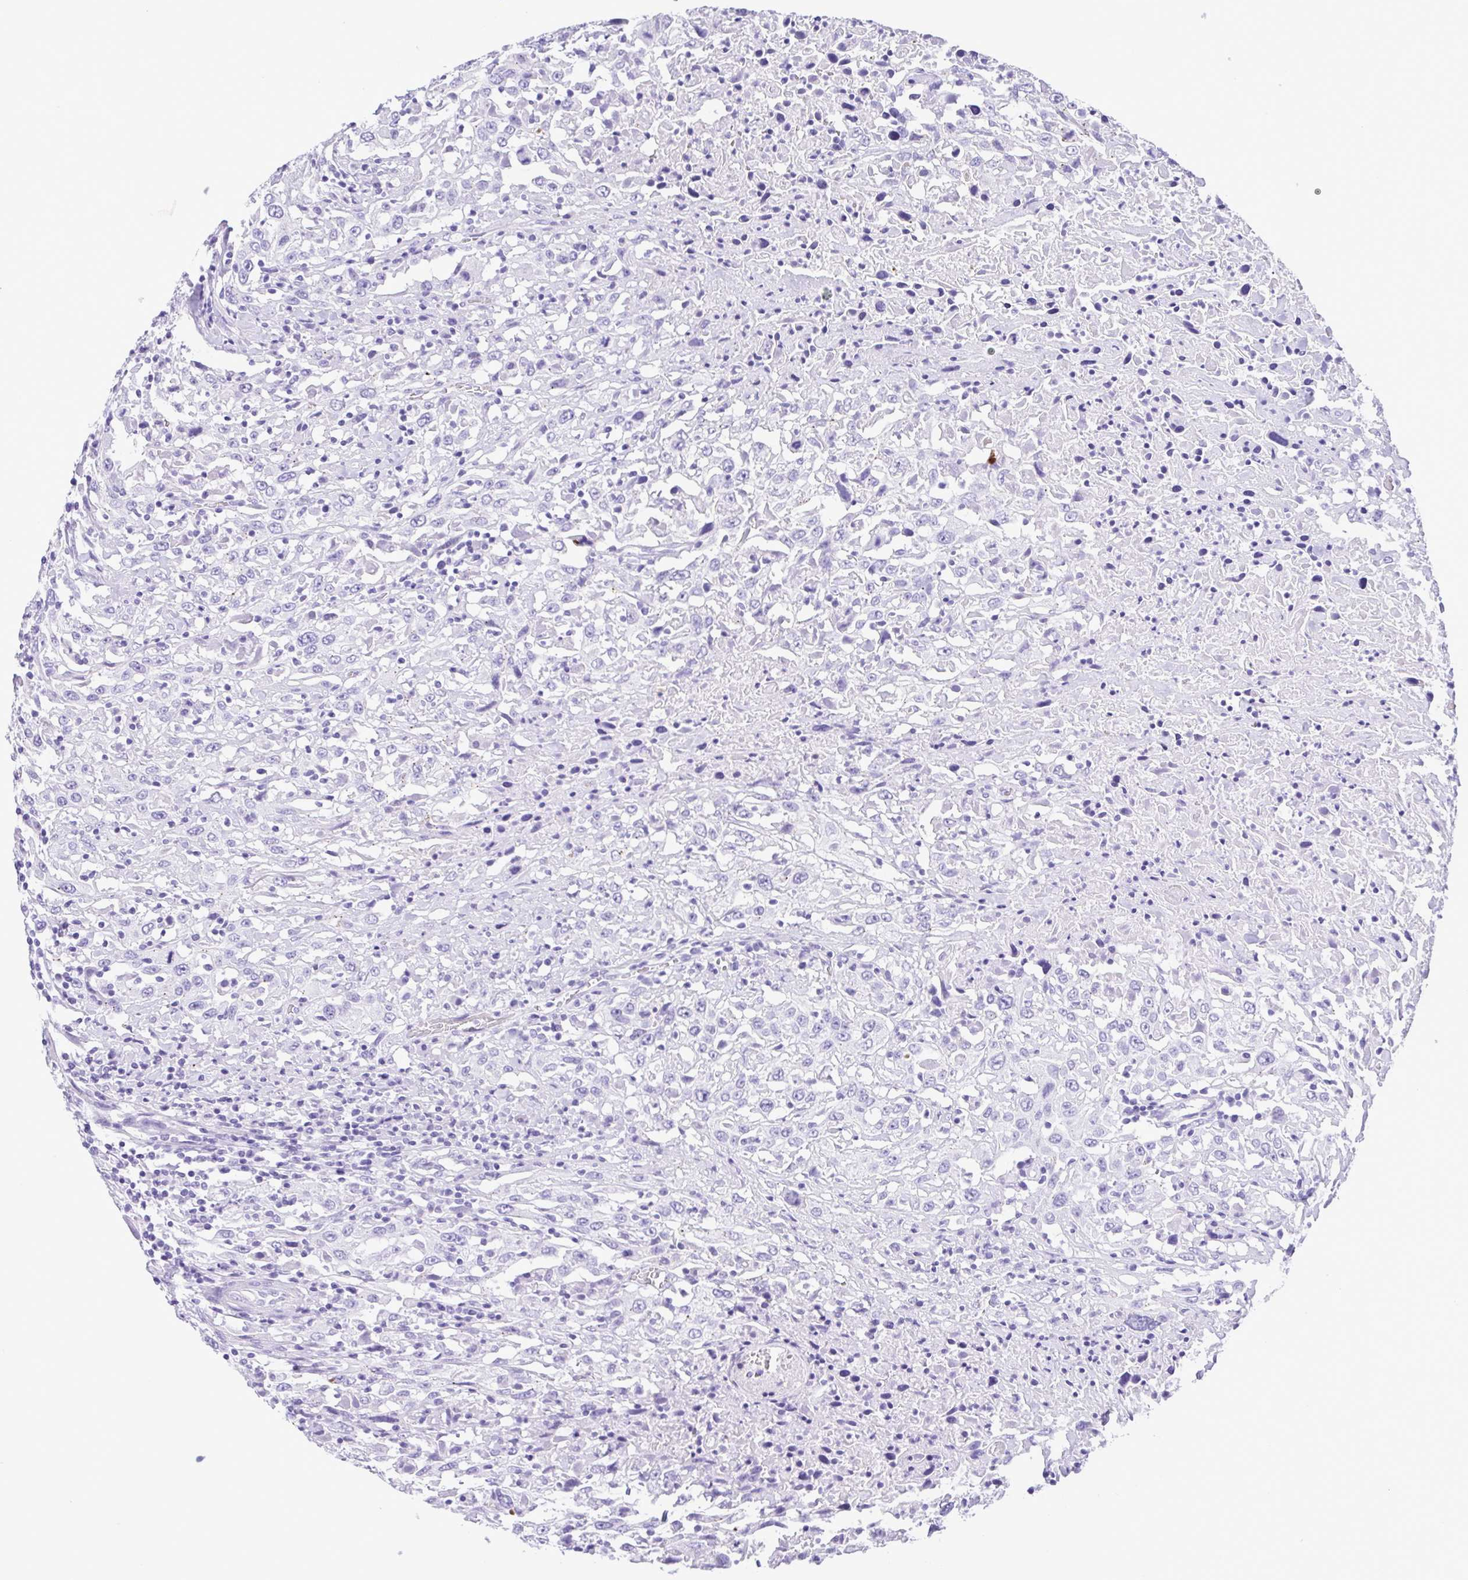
{"staining": {"intensity": "negative", "quantity": "none", "location": "none"}, "tissue": "urothelial cancer", "cell_type": "Tumor cells", "image_type": "cancer", "snomed": [{"axis": "morphology", "description": "Urothelial carcinoma, High grade"}, {"axis": "topography", "description": "Urinary bladder"}], "caption": "Image shows no protein positivity in tumor cells of urothelial cancer tissue.", "gene": "OVGP1", "patient": {"sex": "male", "age": 61}}